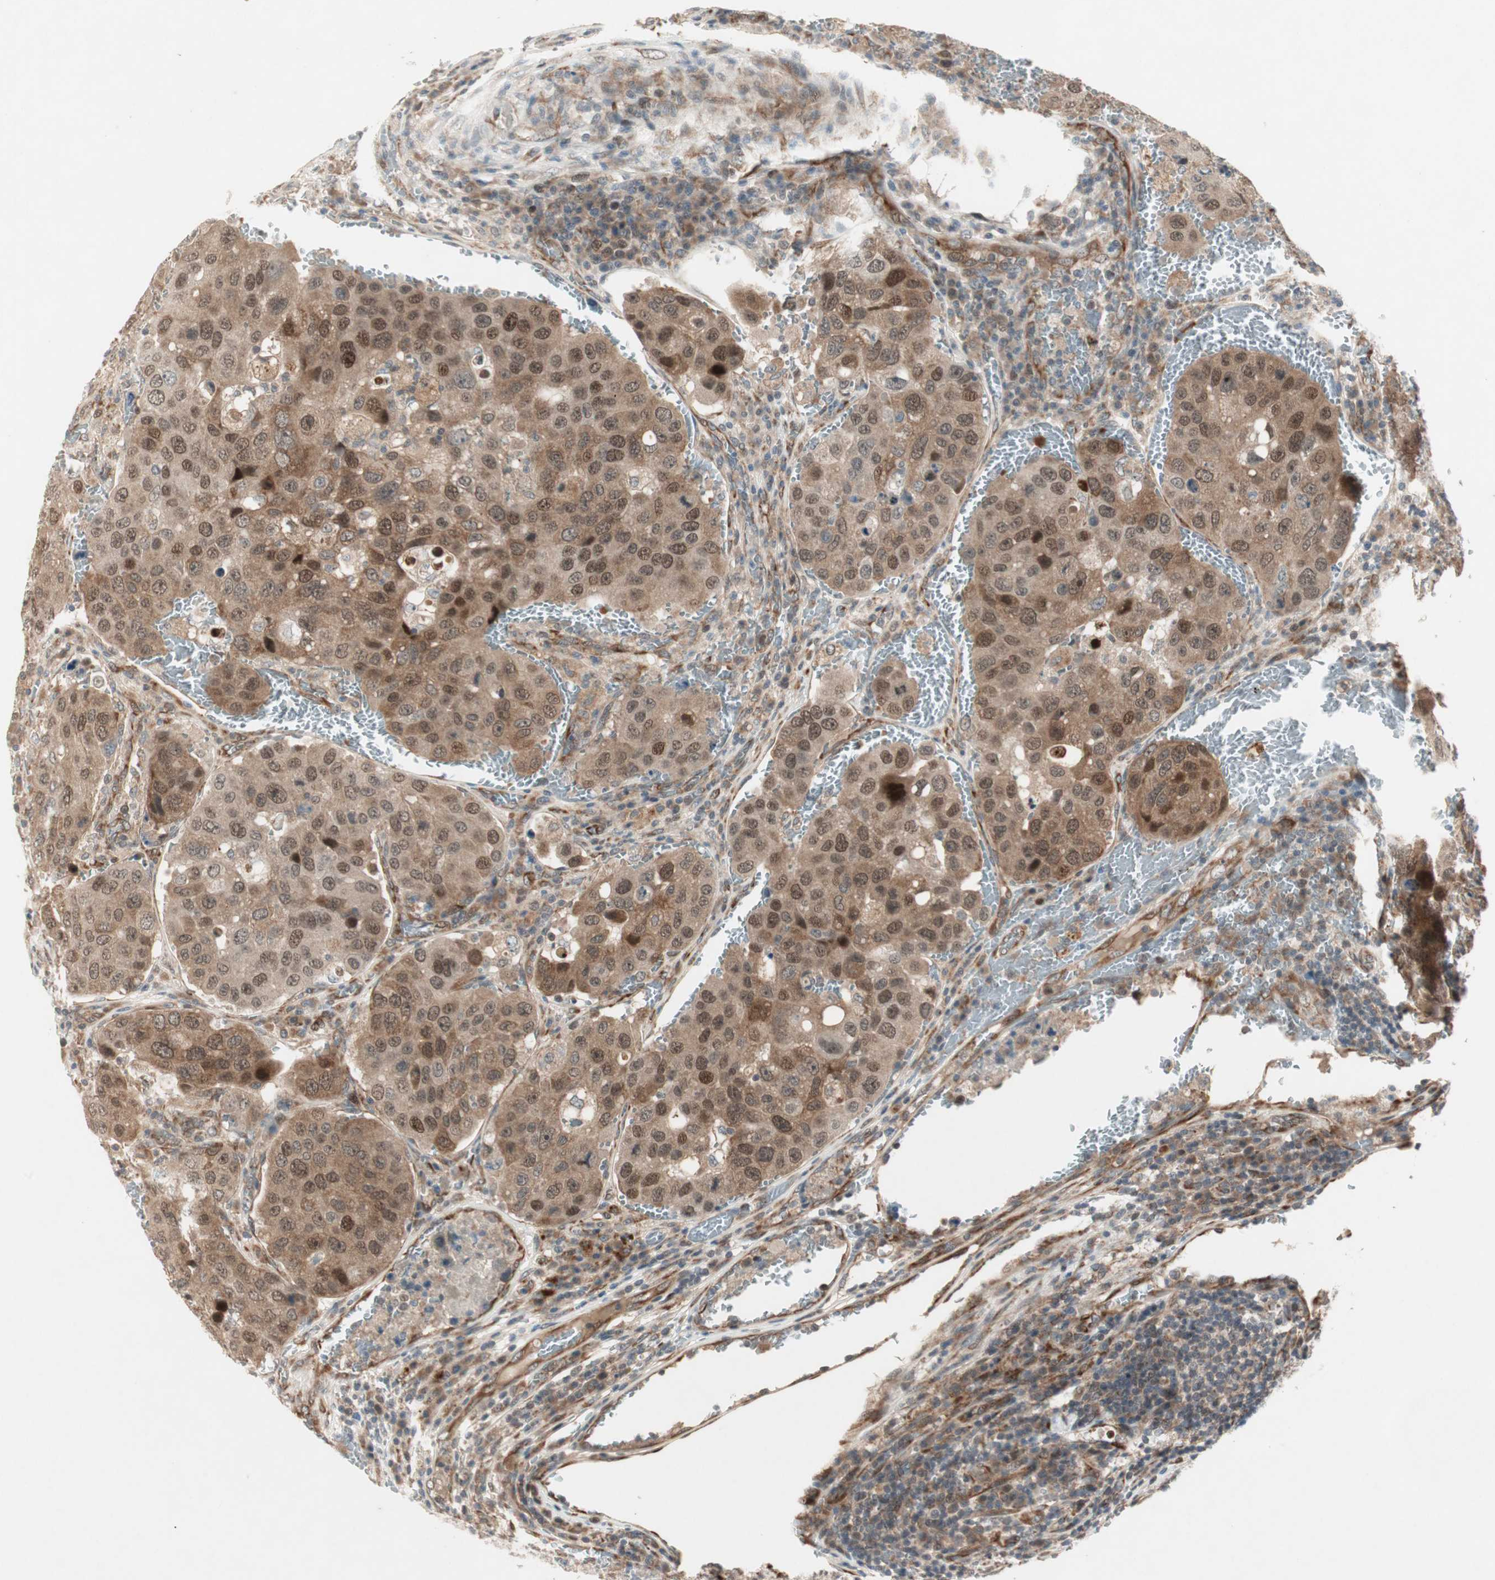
{"staining": {"intensity": "moderate", "quantity": ">75%", "location": "cytoplasmic/membranous,nuclear"}, "tissue": "urothelial cancer", "cell_type": "Tumor cells", "image_type": "cancer", "snomed": [{"axis": "morphology", "description": "Urothelial carcinoma, High grade"}, {"axis": "topography", "description": "Lymph node"}, {"axis": "topography", "description": "Urinary bladder"}], "caption": "Immunohistochemical staining of urothelial carcinoma (high-grade) demonstrates medium levels of moderate cytoplasmic/membranous and nuclear staining in approximately >75% of tumor cells.", "gene": "ZNF37A", "patient": {"sex": "male", "age": 51}}